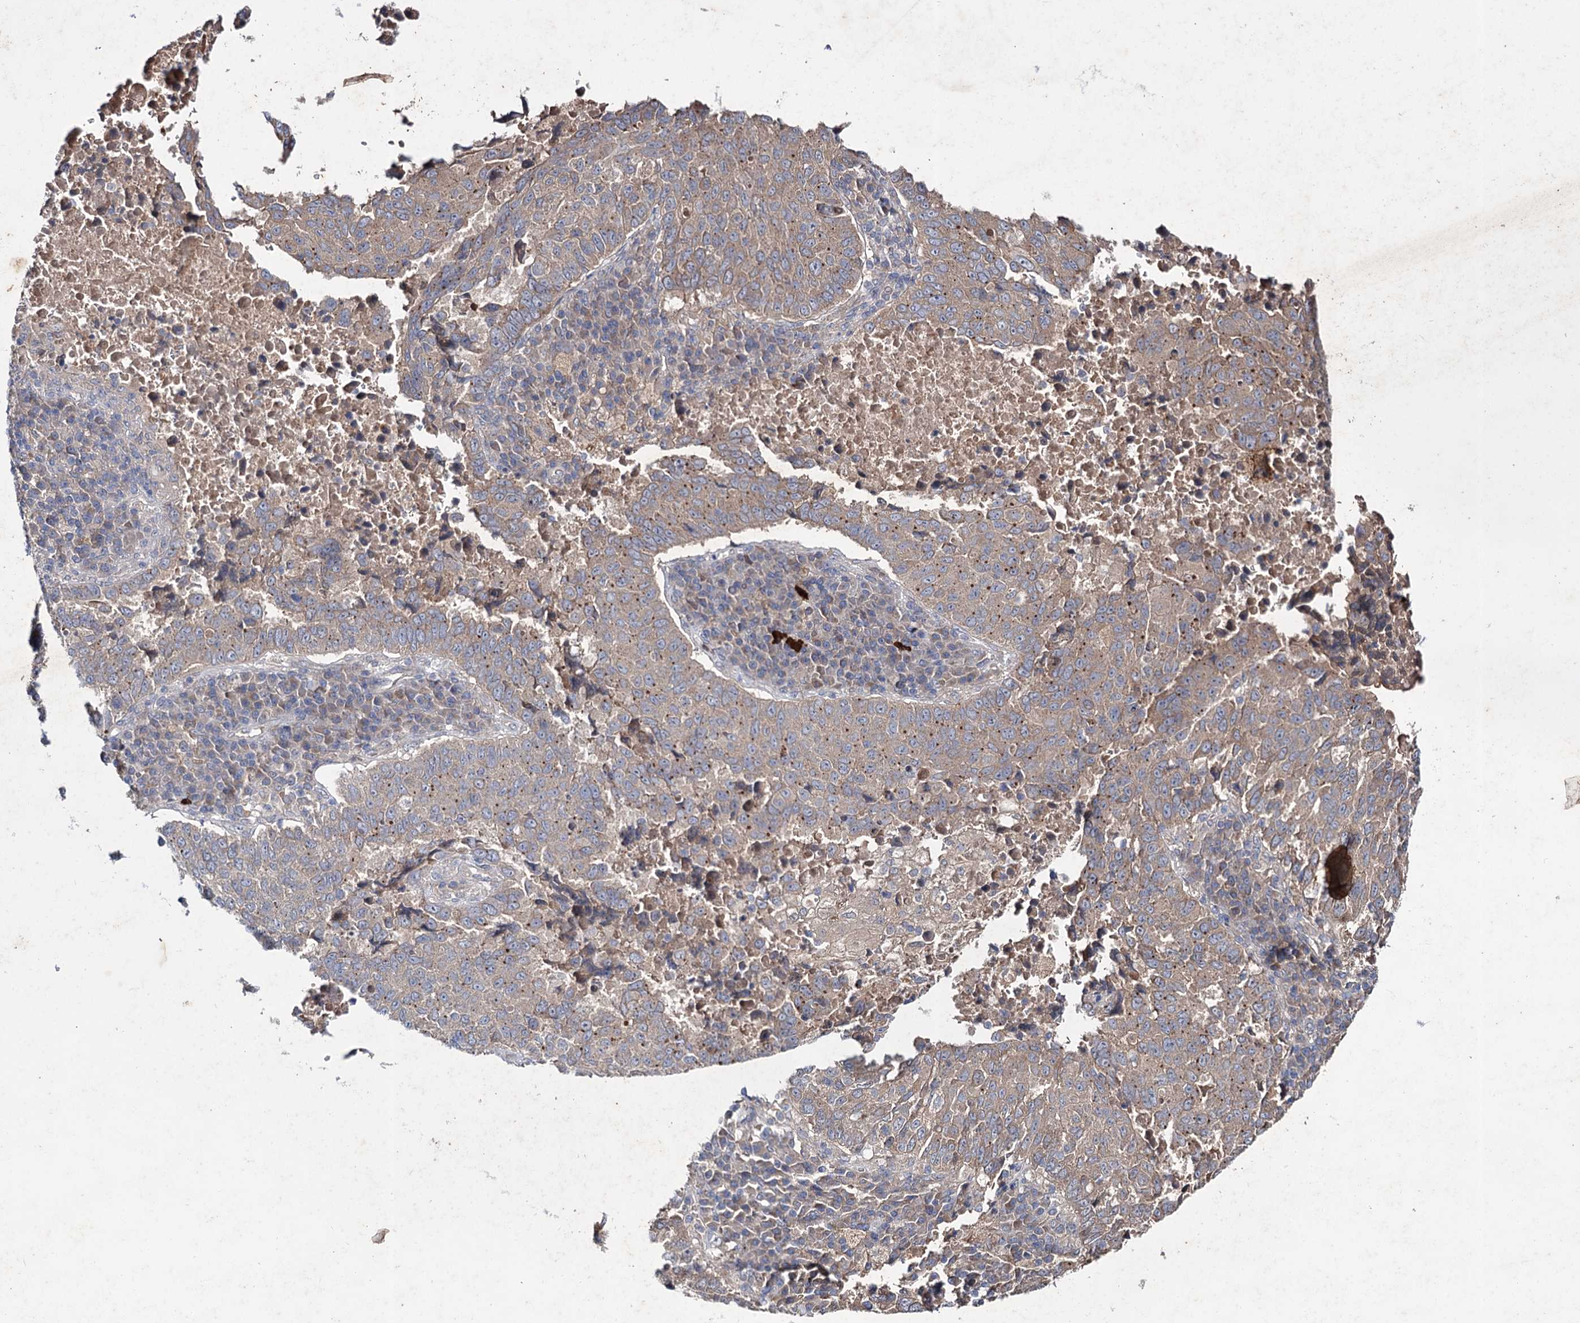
{"staining": {"intensity": "weak", "quantity": "25%-75%", "location": "cytoplasmic/membranous"}, "tissue": "lung cancer", "cell_type": "Tumor cells", "image_type": "cancer", "snomed": [{"axis": "morphology", "description": "Squamous cell carcinoma, NOS"}, {"axis": "topography", "description": "Lung"}], "caption": "Immunohistochemical staining of lung cancer (squamous cell carcinoma) displays weak cytoplasmic/membranous protein expression in about 25%-75% of tumor cells. (DAB IHC with brightfield microscopy, high magnification).", "gene": "PTPN3", "patient": {"sex": "male", "age": 73}}